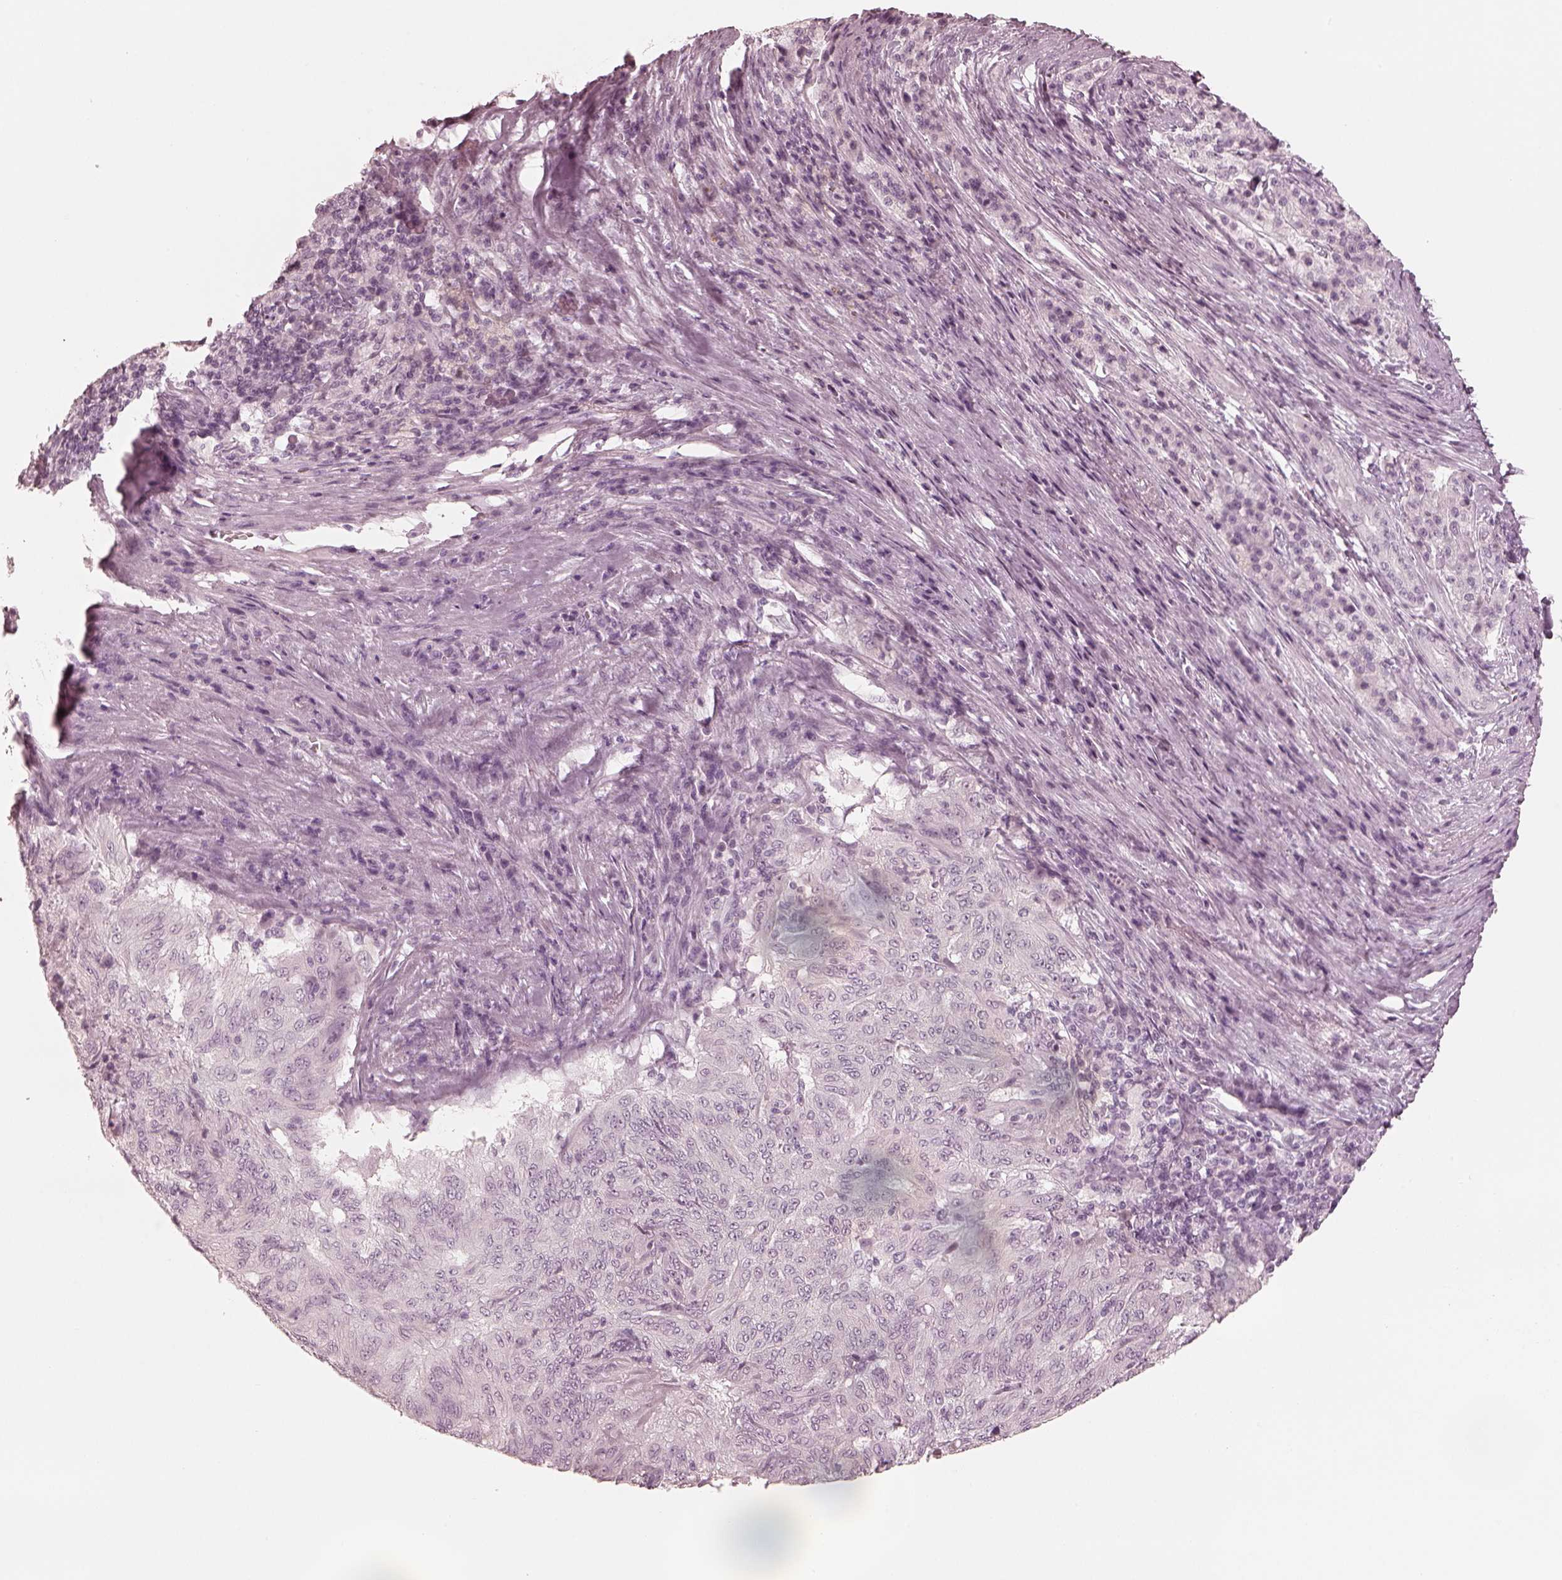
{"staining": {"intensity": "negative", "quantity": "none", "location": "none"}, "tissue": "pancreatic cancer", "cell_type": "Tumor cells", "image_type": "cancer", "snomed": [{"axis": "morphology", "description": "Adenocarcinoma, NOS"}, {"axis": "topography", "description": "Pancreas"}], "caption": "Tumor cells show no significant protein positivity in pancreatic adenocarcinoma.", "gene": "CALR3", "patient": {"sex": "male", "age": 63}}